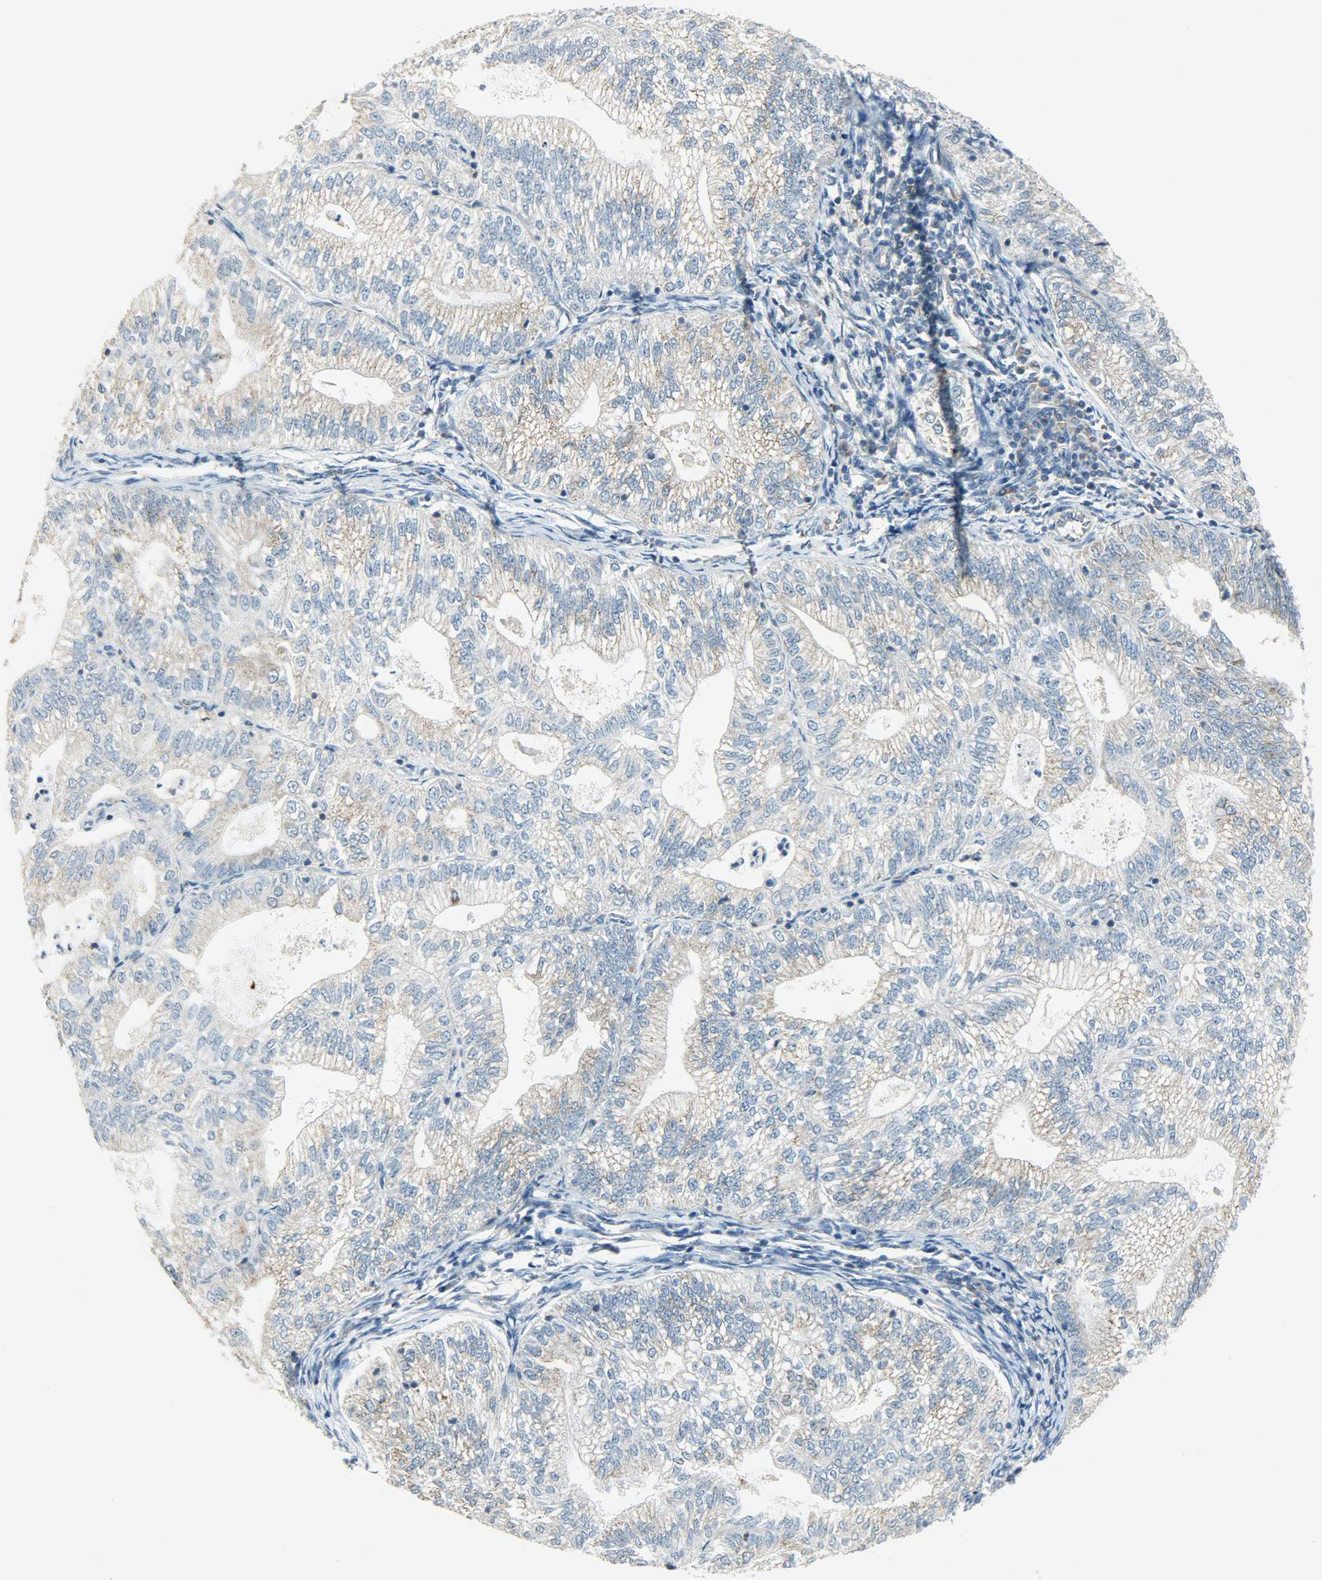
{"staining": {"intensity": "weak", "quantity": ">75%", "location": "cytoplasmic/membranous"}, "tissue": "endometrial cancer", "cell_type": "Tumor cells", "image_type": "cancer", "snomed": [{"axis": "morphology", "description": "Adenocarcinoma, NOS"}, {"axis": "topography", "description": "Endometrium"}], "caption": "Immunohistochemistry (DAB) staining of human endometrial adenocarcinoma exhibits weak cytoplasmic/membranous protein expression in about >75% of tumor cells.", "gene": "PPP1R1B", "patient": {"sex": "female", "age": 69}}